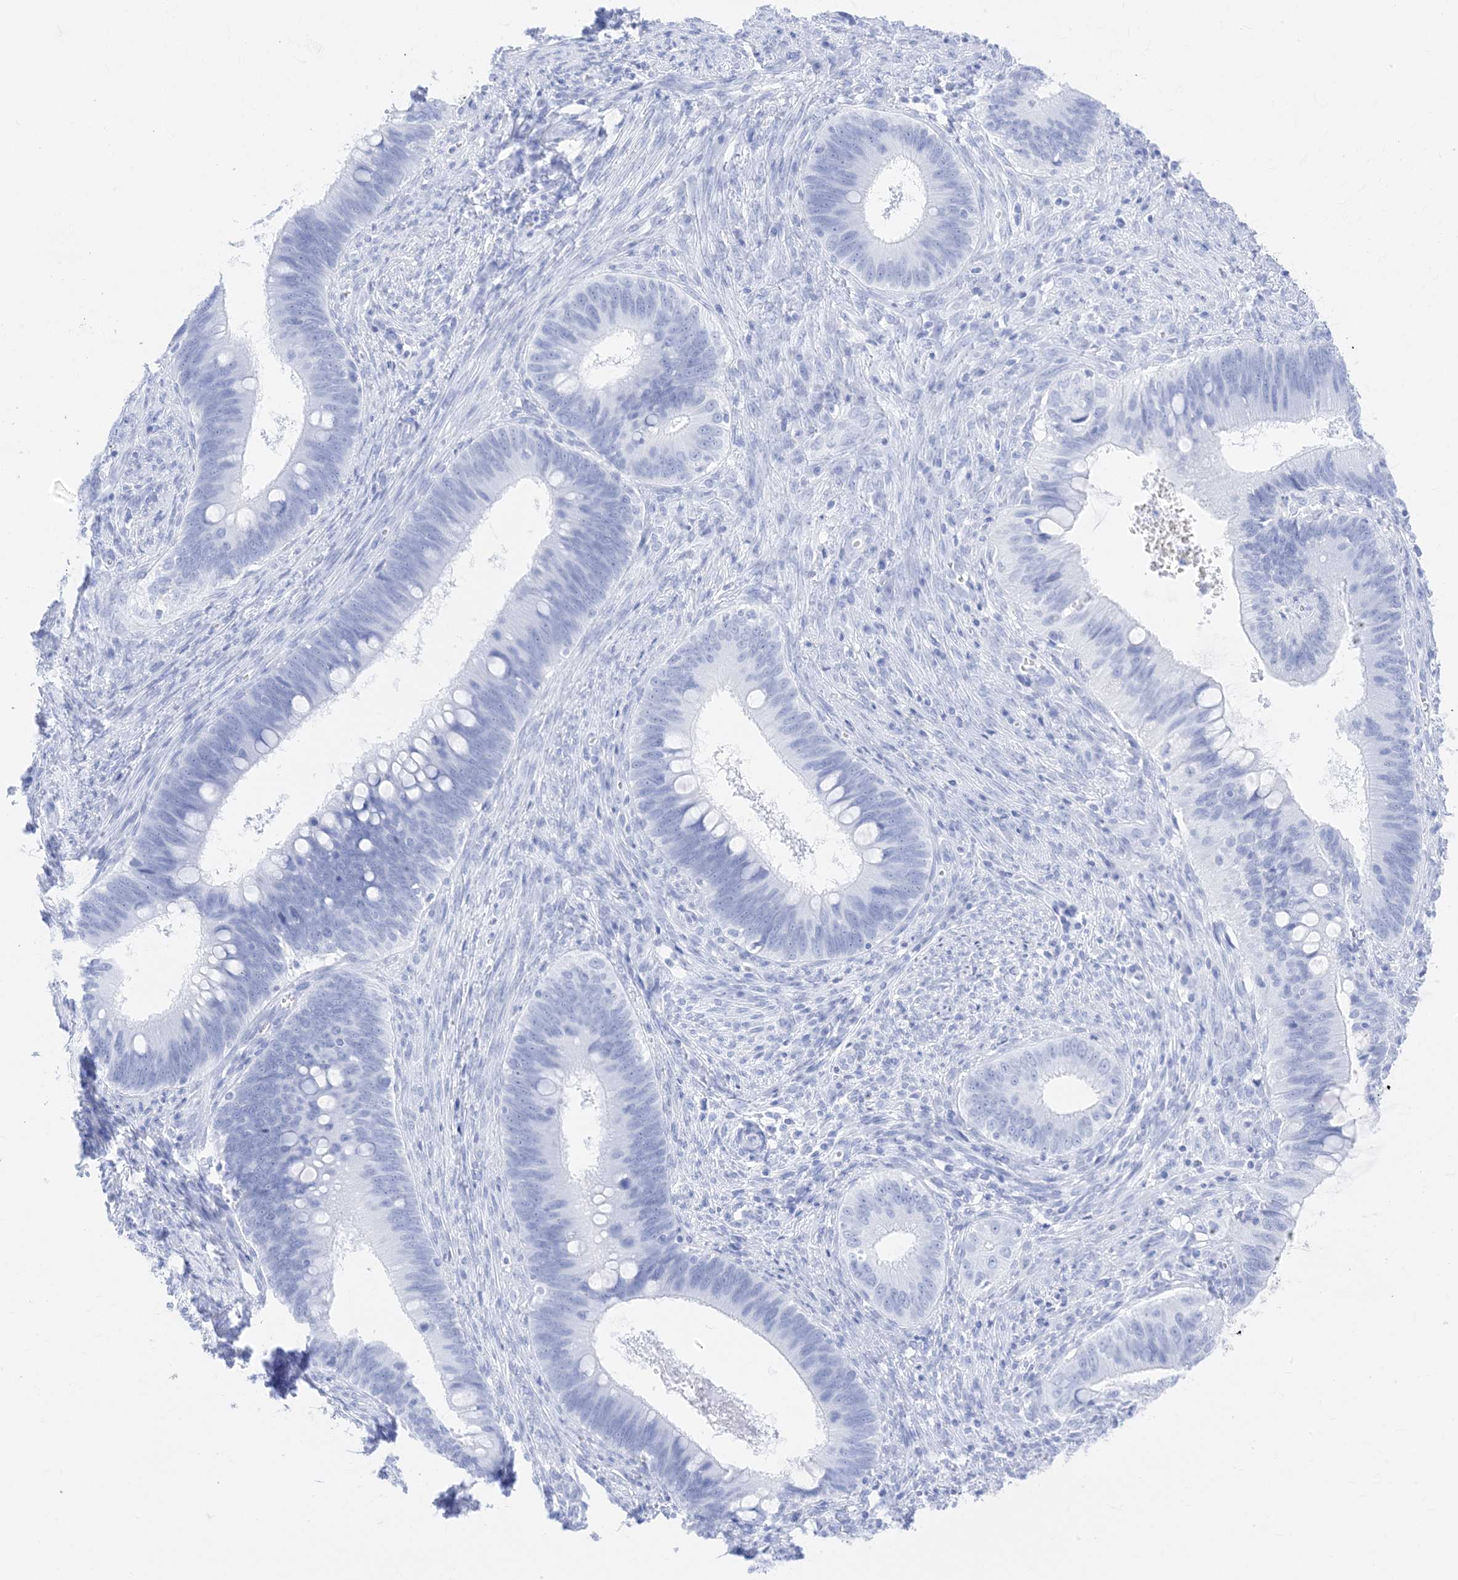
{"staining": {"intensity": "negative", "quantity": "none", "location": "none"}, "tissue": "cervical cancer", "cell_type": "Tumor cells", "image_type": "cancer", "snomed": [{"axis": "morphology", "description": "Adenocarcinoma, NOS"}, {"axis": "topography", "description": "Cervix"}], "caption": "Tumor cells show no significant protein expression in cervical cancer (adenocarcinoma).", "gene": "MUC17", "patient": {"sex": "female", "age": 42}}